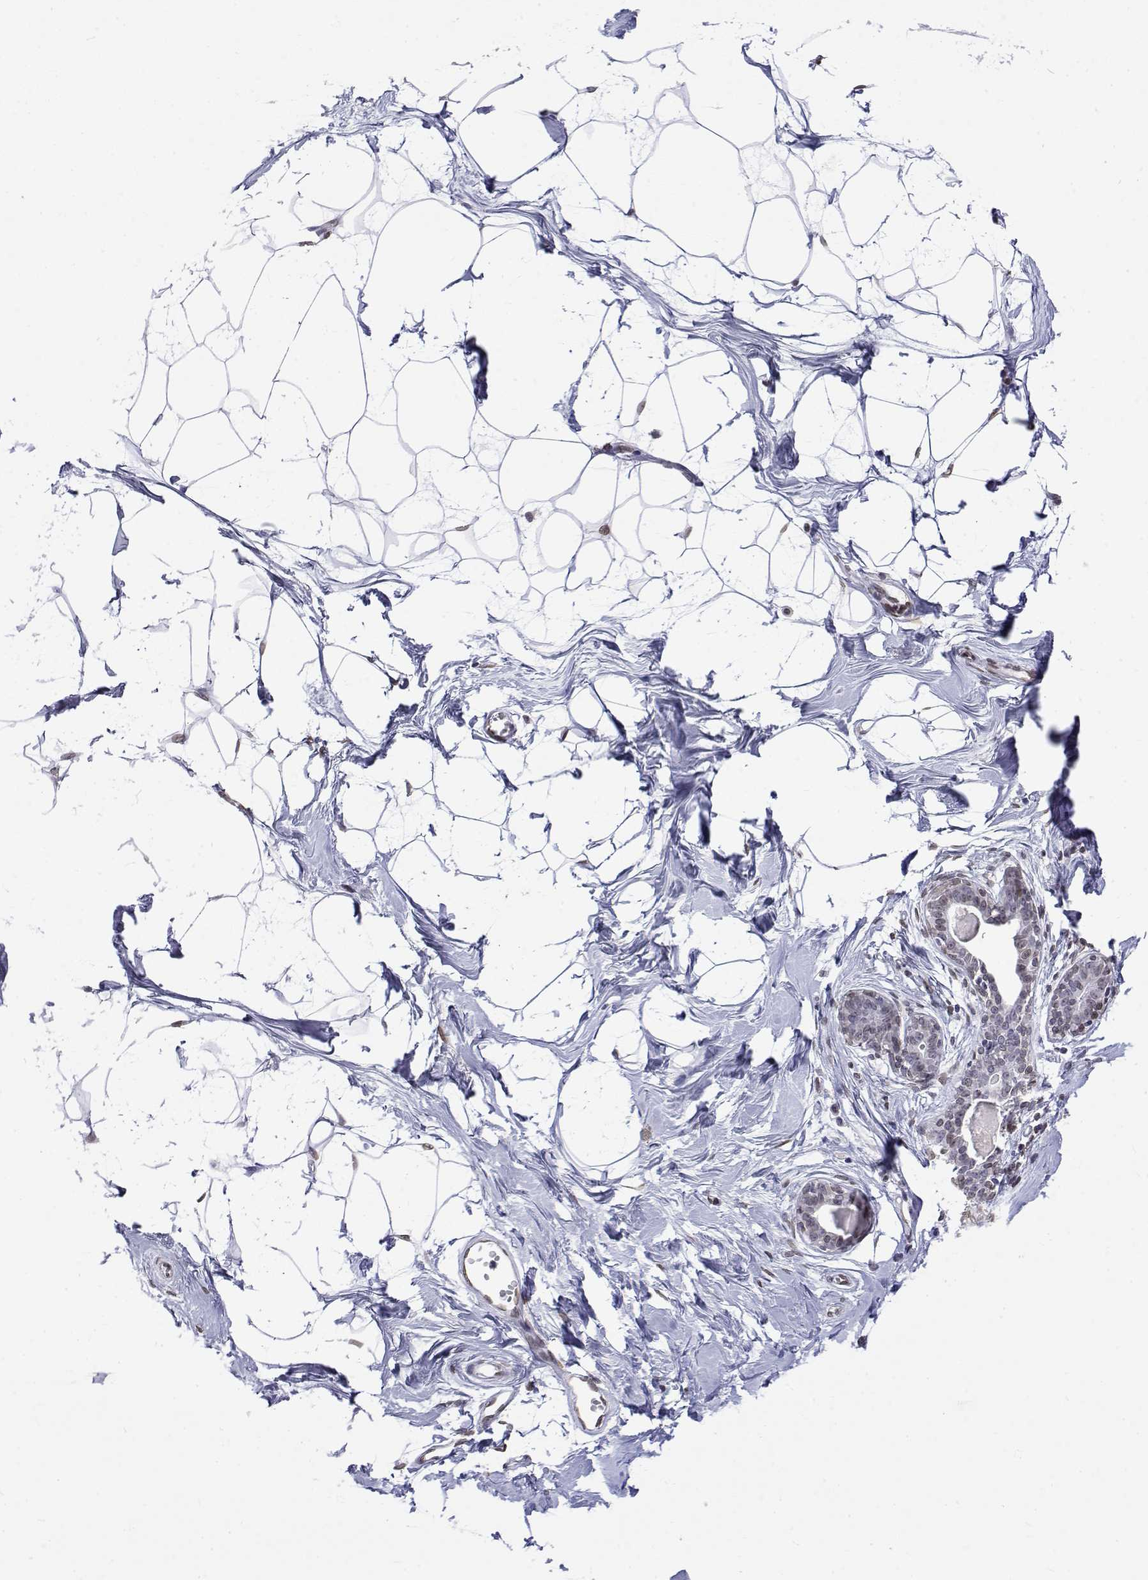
{"staining": {"intensity": "weak", "quantity": "25%-75%", "location": "nuclear"}, "tissue": "breast", "cell_type": "Adipocytes", "image_type": "normal", "snomed": [{"axis": "morphology", "description": "Normal tissue, NOS"}, {"axis": "topography", "description": "Breast"}], "caption": "Breast was stained to show a protein in brown. There is low levels of weak nuclear positivity in approximately 25%-75% of adipocytes. (brown staining indicates protein expression, while blue staining denotes nuclei).", "gene": "ZNF532", "patient": {"sex": "female", "age": 45}}